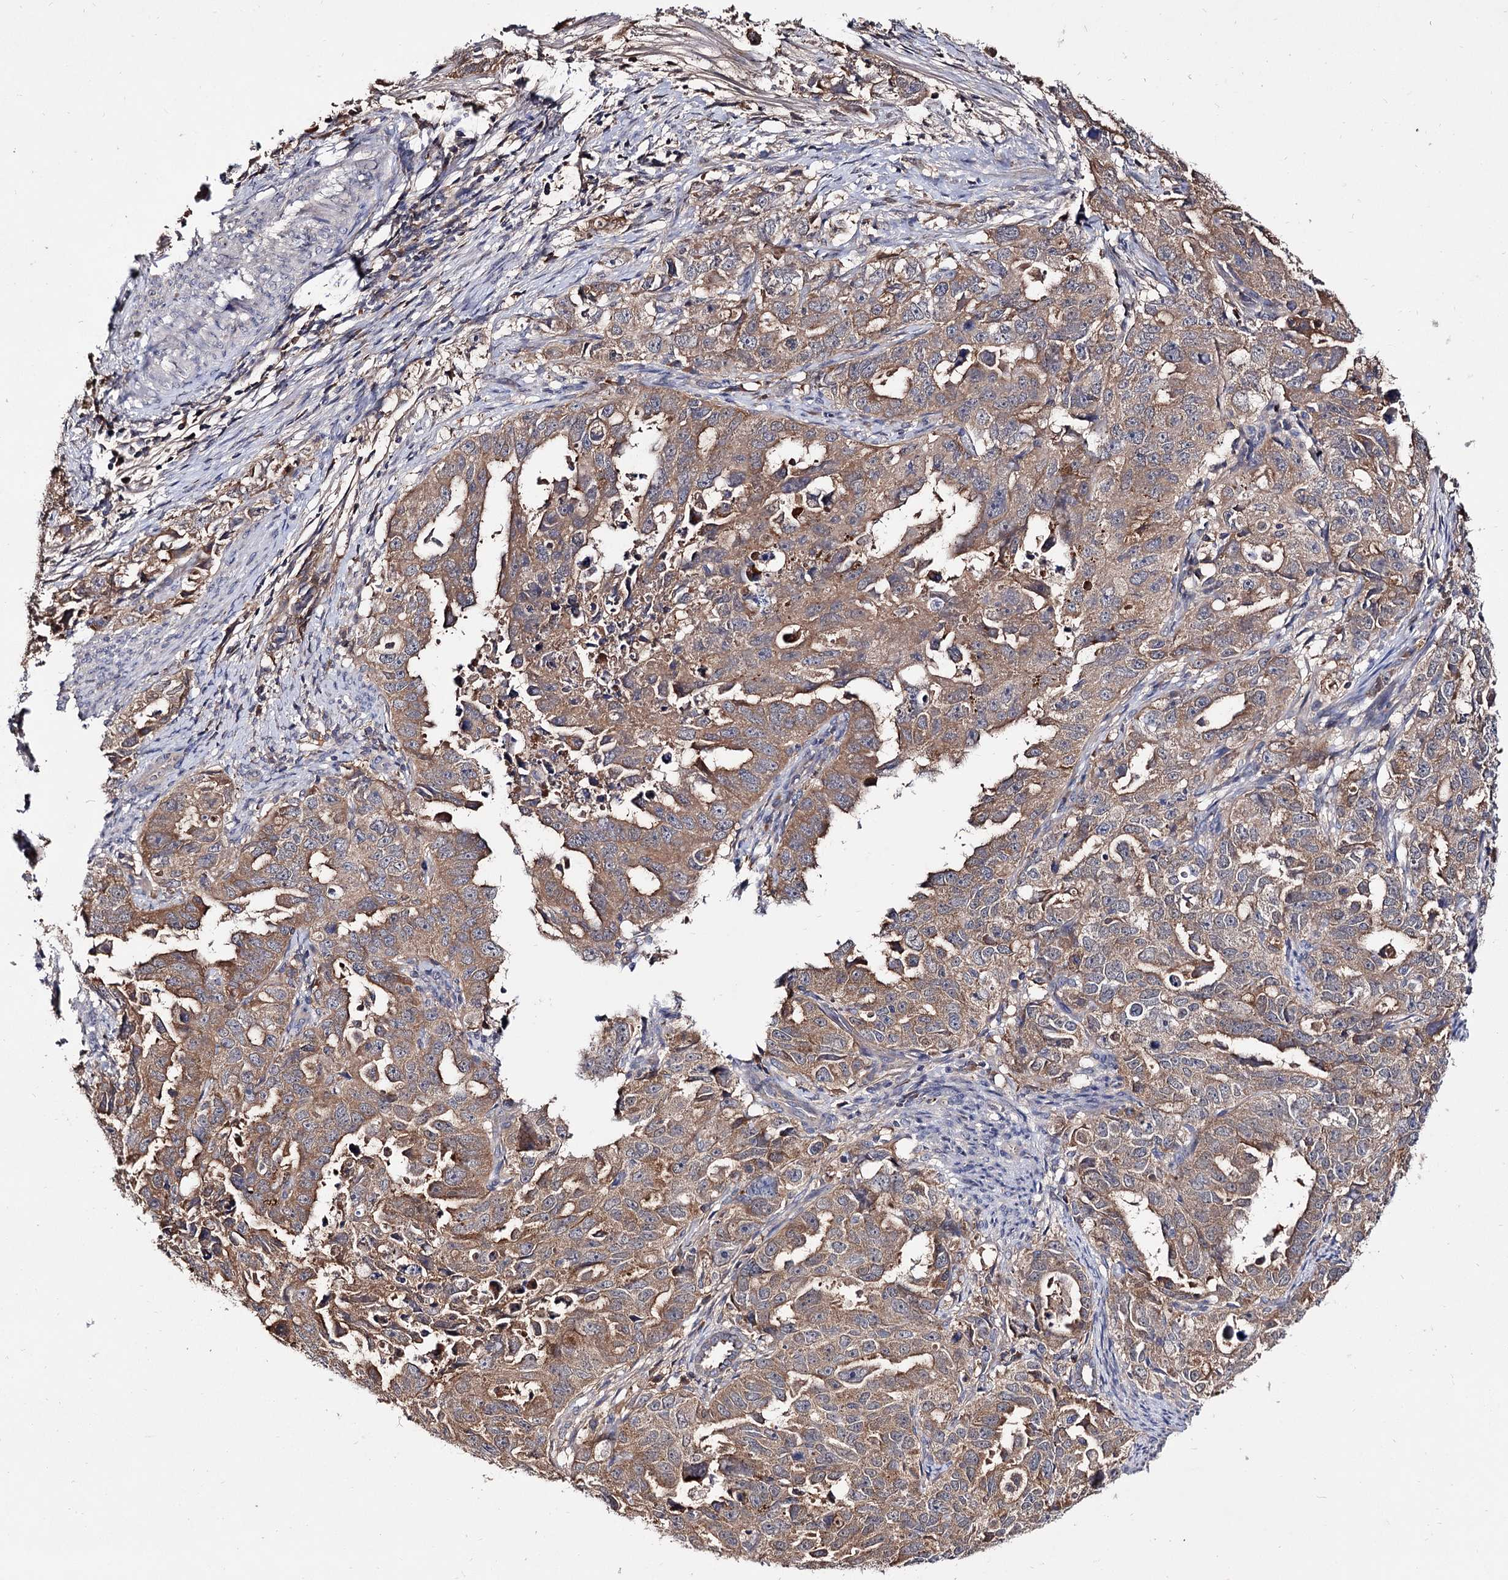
{"staining": {"intensity": "moderate", "quantity": ">75%", "location": "cytoplasmic/membranous"}, "tissue": "endometrial cancer", "cell_type": "Tumor cells", "image_type": "cancer", "snomed": [{"axis": "morphology", "description": "Adenocarcinoma, NOS"}, {"axis": "topography", "description": "Endometrium"}], "caption": "Immunohistochemical staining of human endometrial adenocarcinoma exhibits medium levels of moderate cytoplasmic/membranous expression in about >75% of tumor cells.", "gene": "ARFIP2", "patient": {"sex": "female", "age": 65}}